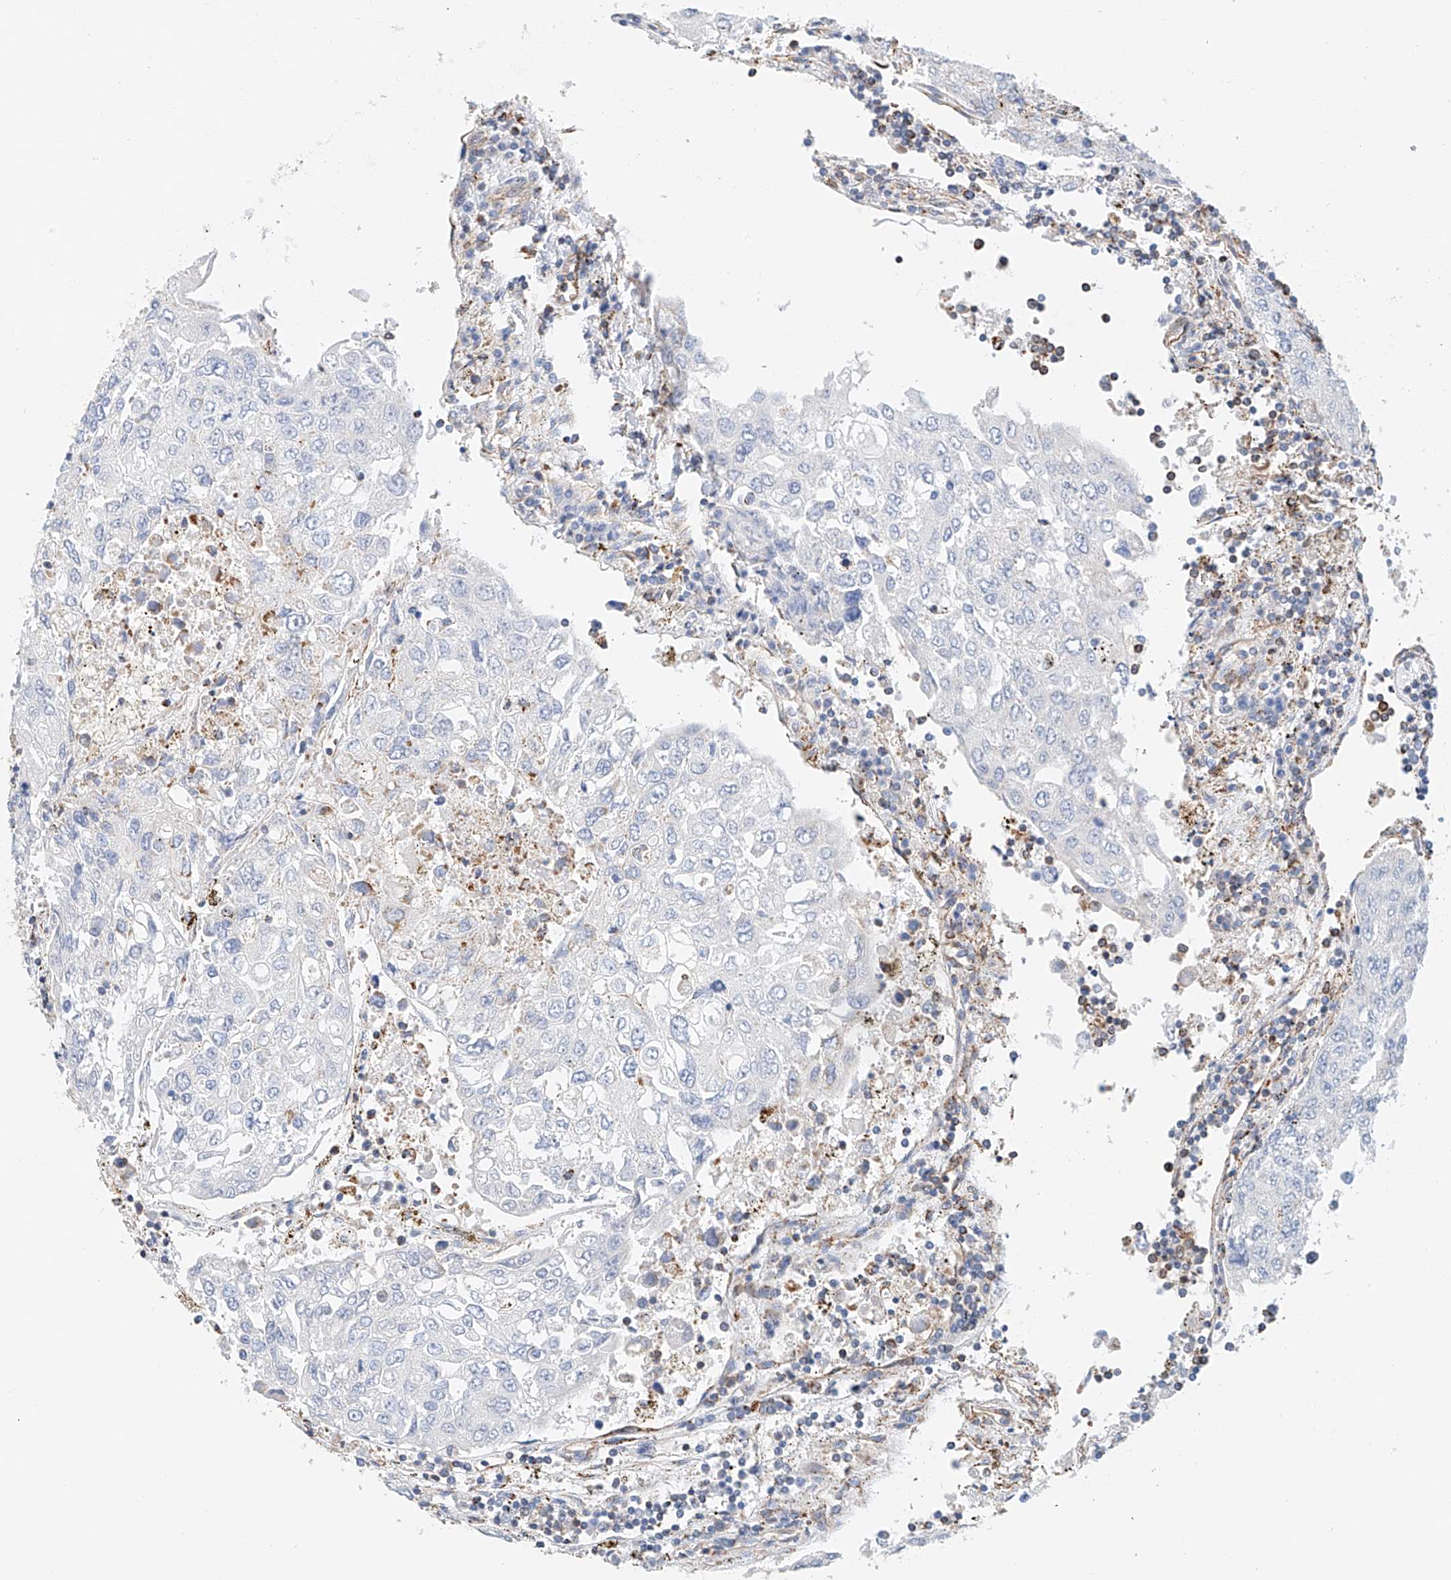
{"staining": {"intensity": "negative", "quantity": "none", "location": "none"}, "tissue": "urothelial cancer", "cell_type": "Tumor cells", "image_type": "cancer", "snomed": [{"axis": "morphology", "description": "Urothelial carcinoma, High grade"}, {"axis": "topography", "description": "Lymph node"}, {"axis": "topography", "description": "Urinary bladder"}], "caption": "The immunohistochemistry micrograph has no significant positivity in tumor cells of urothelial cancer tissue.", "gene": "NDUFV3", "patient": {"sex": "male", "age": 51}}